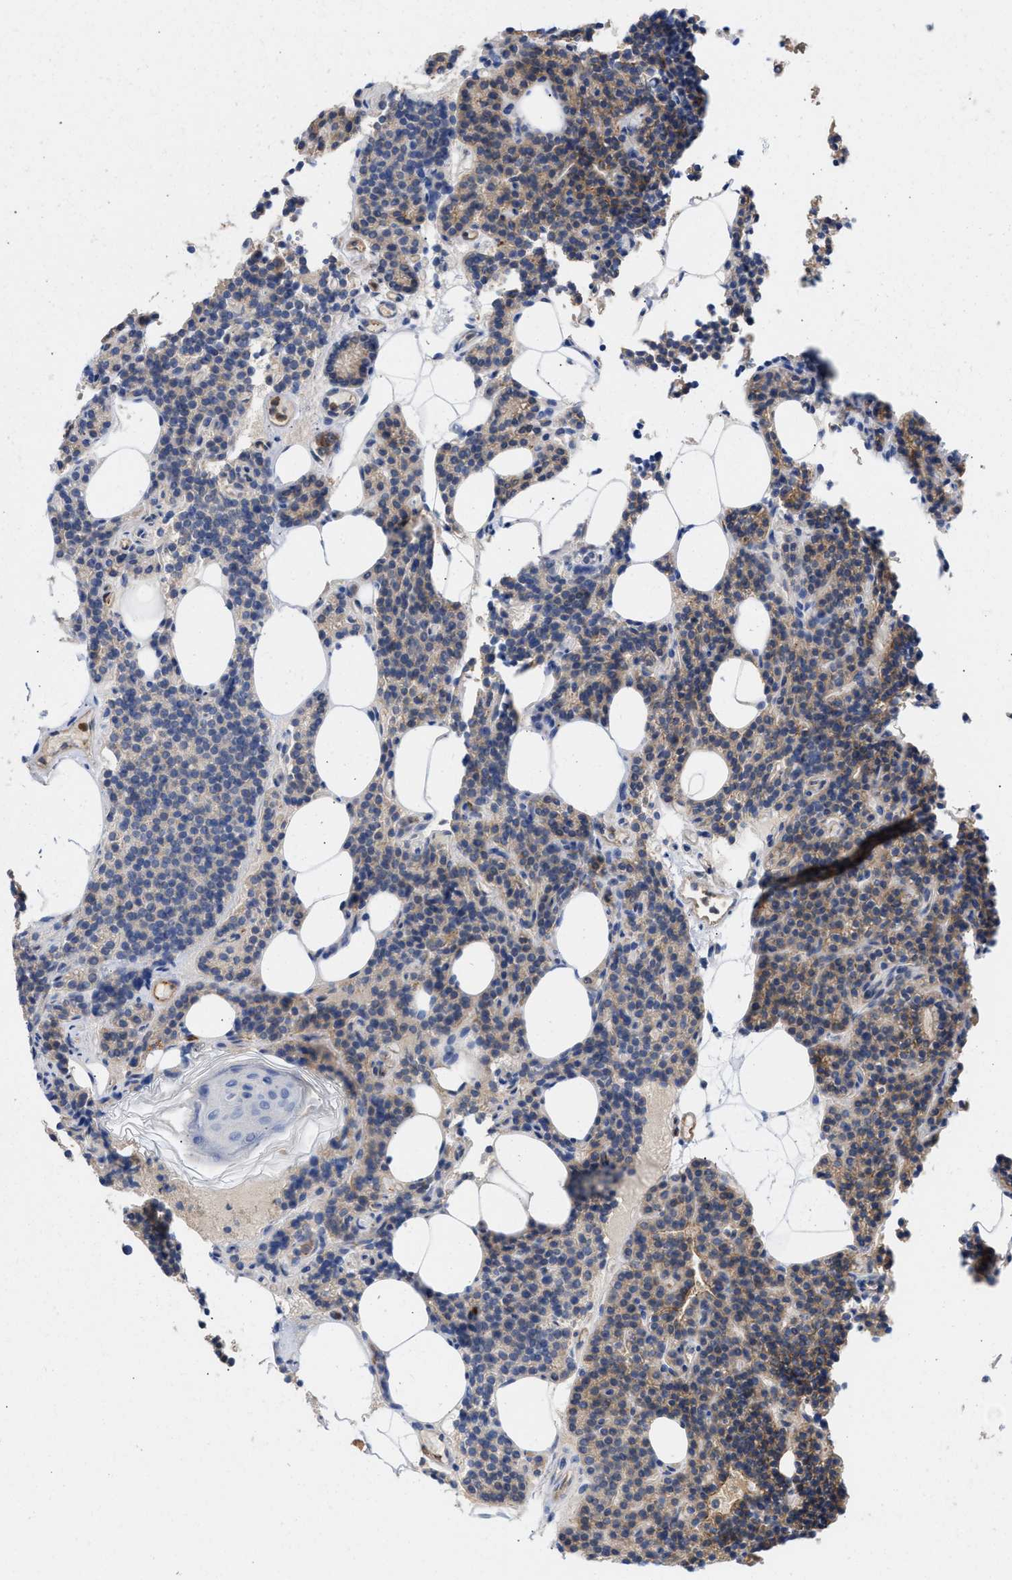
{"staining": {"intensity": "moderate", "quantity": "<25%", "location": "cytoplasmic/membranous"}, "tissue": "parathyroid gland", "cell_type": "Glandular cells", "image_type": "normal", "snomed": [{"axis": "morphology", "description": "Normal tissue, NOS"}, {"axis": "morphology", "description": "Adenoma, NOS"}, {"axis": "topography", "description": "Parathyroid gland"}], "caption": "High-magnification brightfield microscopy of normal parathyroid gland stained with DAB (3,3'-diaminobenzidine) (brown) and counterstained with hematoxylin (blue). glandular cells exhibit moderate cytoplasmic/membranous positivity is appreciated in approximately<25% of cells.", "gene": "HS3ST5", "patient": {"sex": "female", "age": 43}}